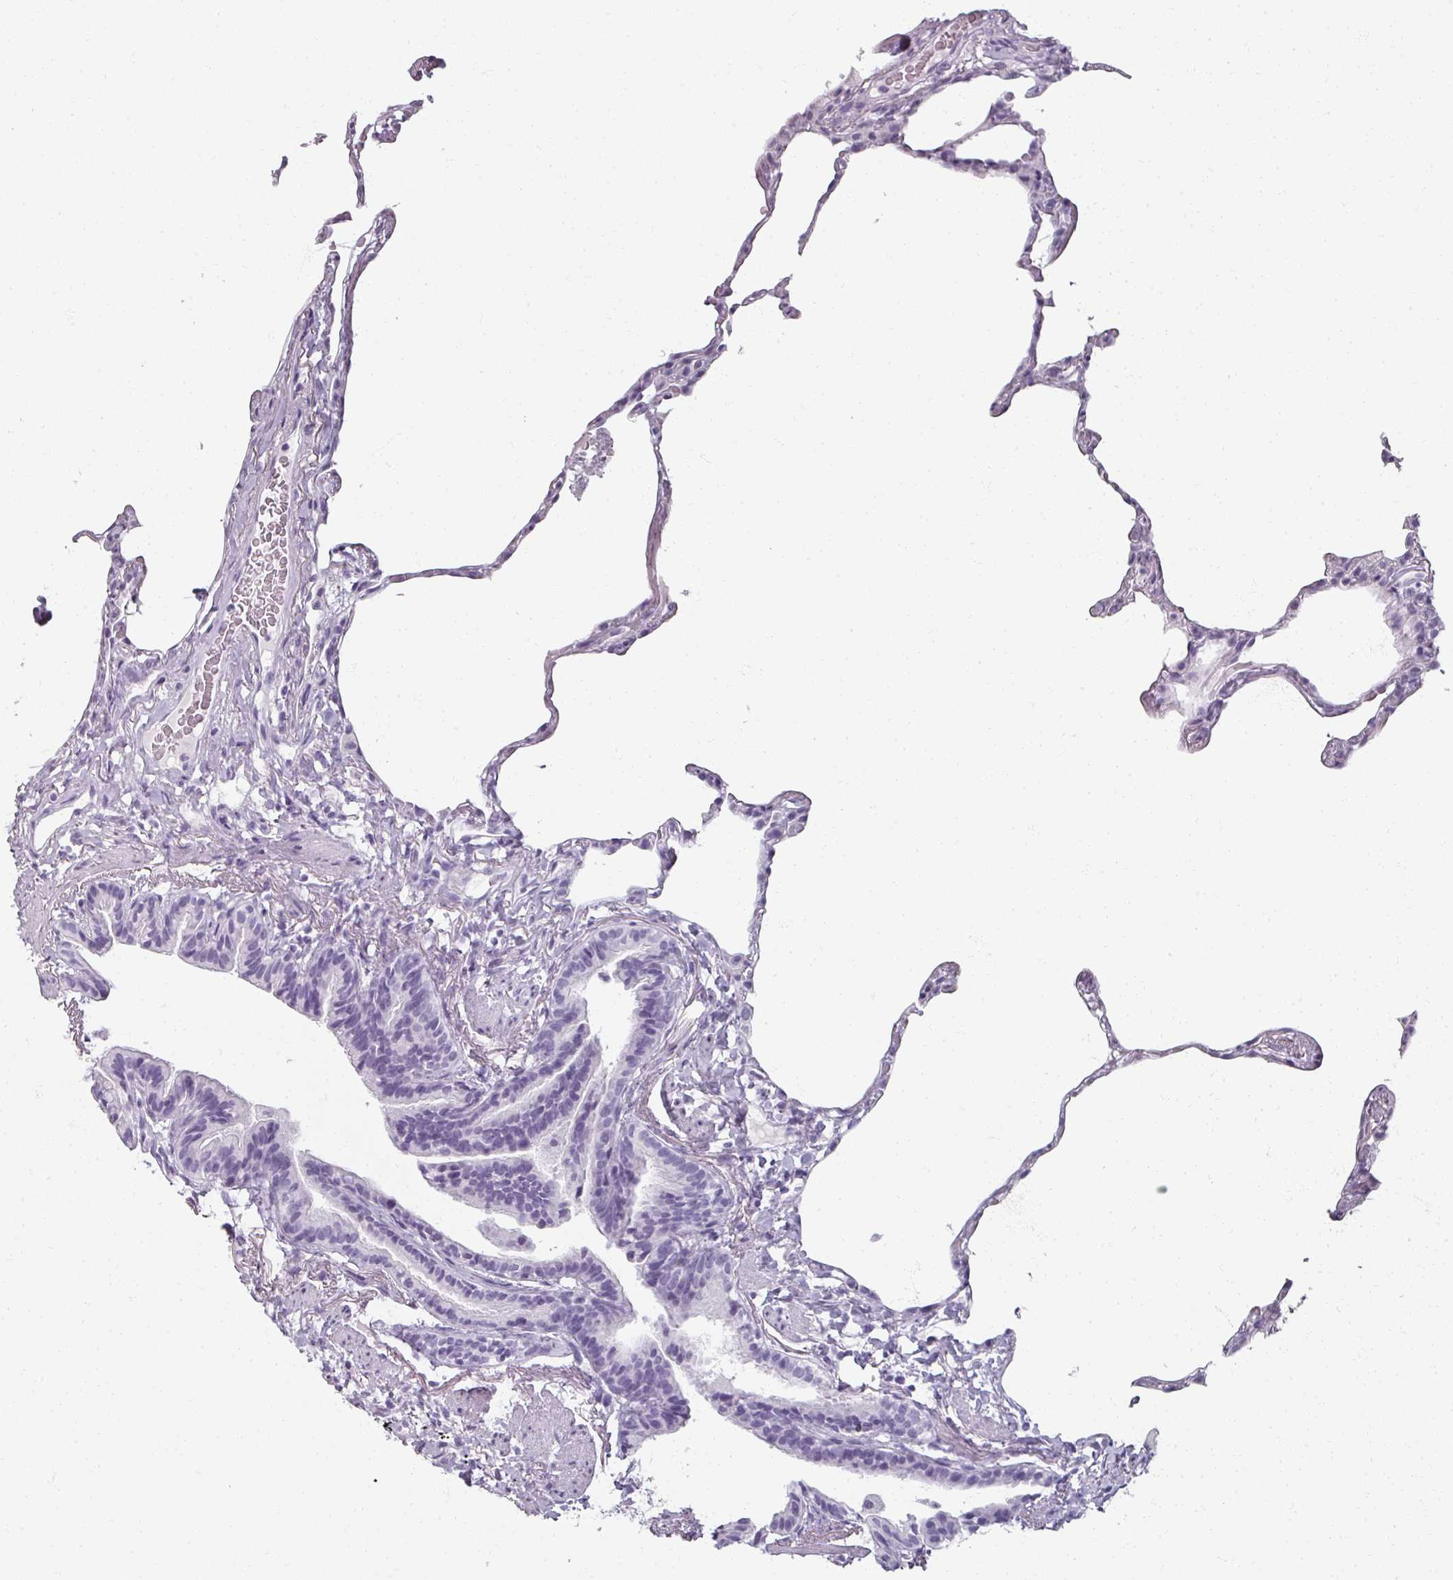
{"staining": {"intensity": "negative", "quantity": "none", "location": "none"}, "tissue": "lung", "cell_type": "Alveolar cells", "image_type": "normal", "snomed": [{"axis": "morphology", "description": "Normal tissue, NOS"}, {"axis": "topography", "description": "Lung"}], "caption": "Immunohistochemistry image of unremarkable lung stained for a protein (brown), which demonstrates no staining in alveolar cells.", "gene": "REG3A", "patient": {"sex": "female", "age": 57}}